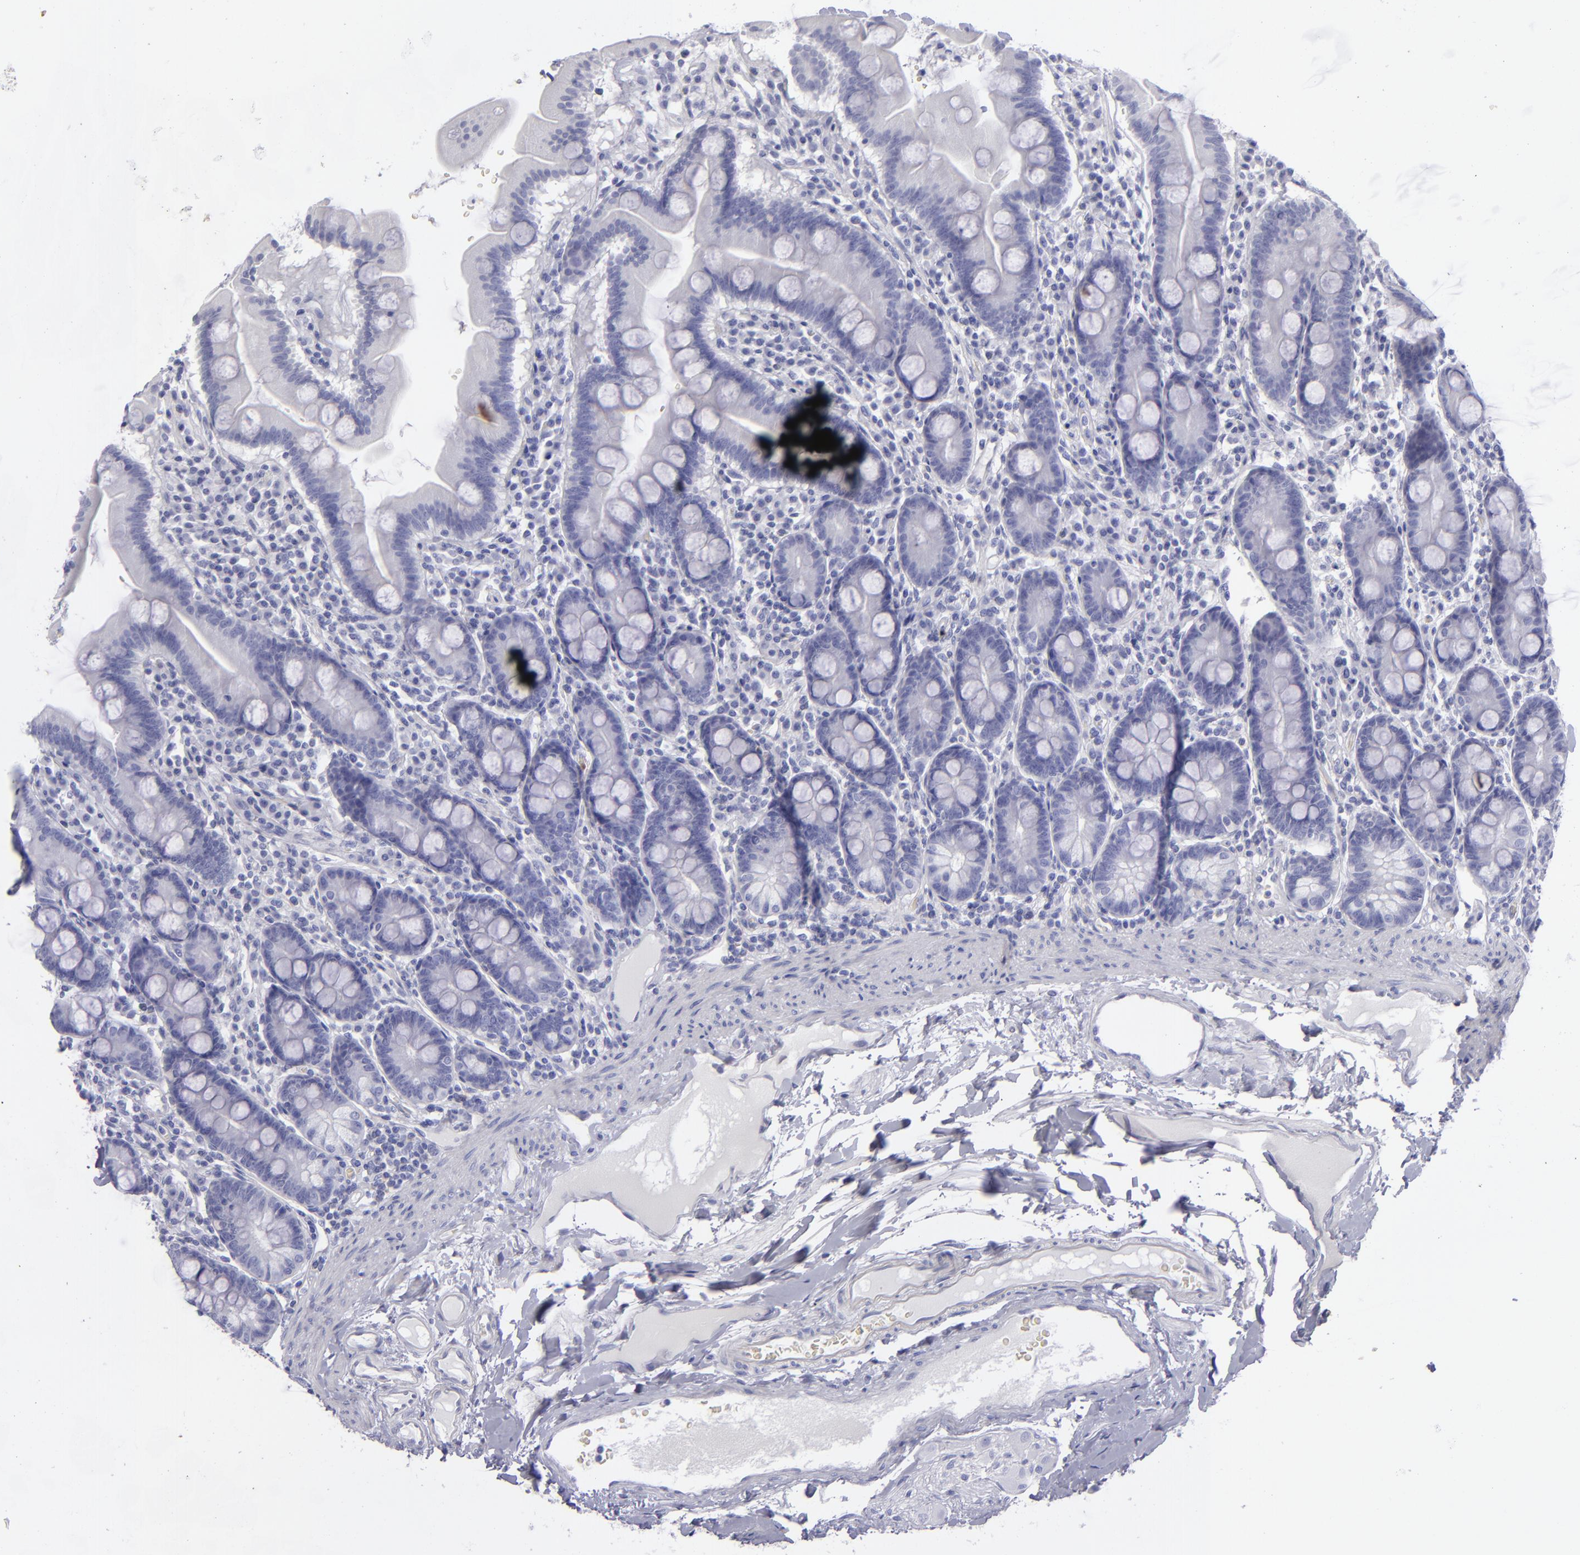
{"staining": {"intensity": "negative", "quantity": "none", "location": "none"}, "tissue": "duodenum", "cell_type": "Glandular cells", "image_type": "normal", "snomed": [{"axis": "morphology", "description": "Normal tissue, NOS"}, {"axis": "topography", "description": "Duodenum"}], "caption": "An IHC image of normal duodenum is shown. There is no staining in glandular cells of duodenum.", "gene": "CD22", "patient": {"sex": "male", "age": 50}}